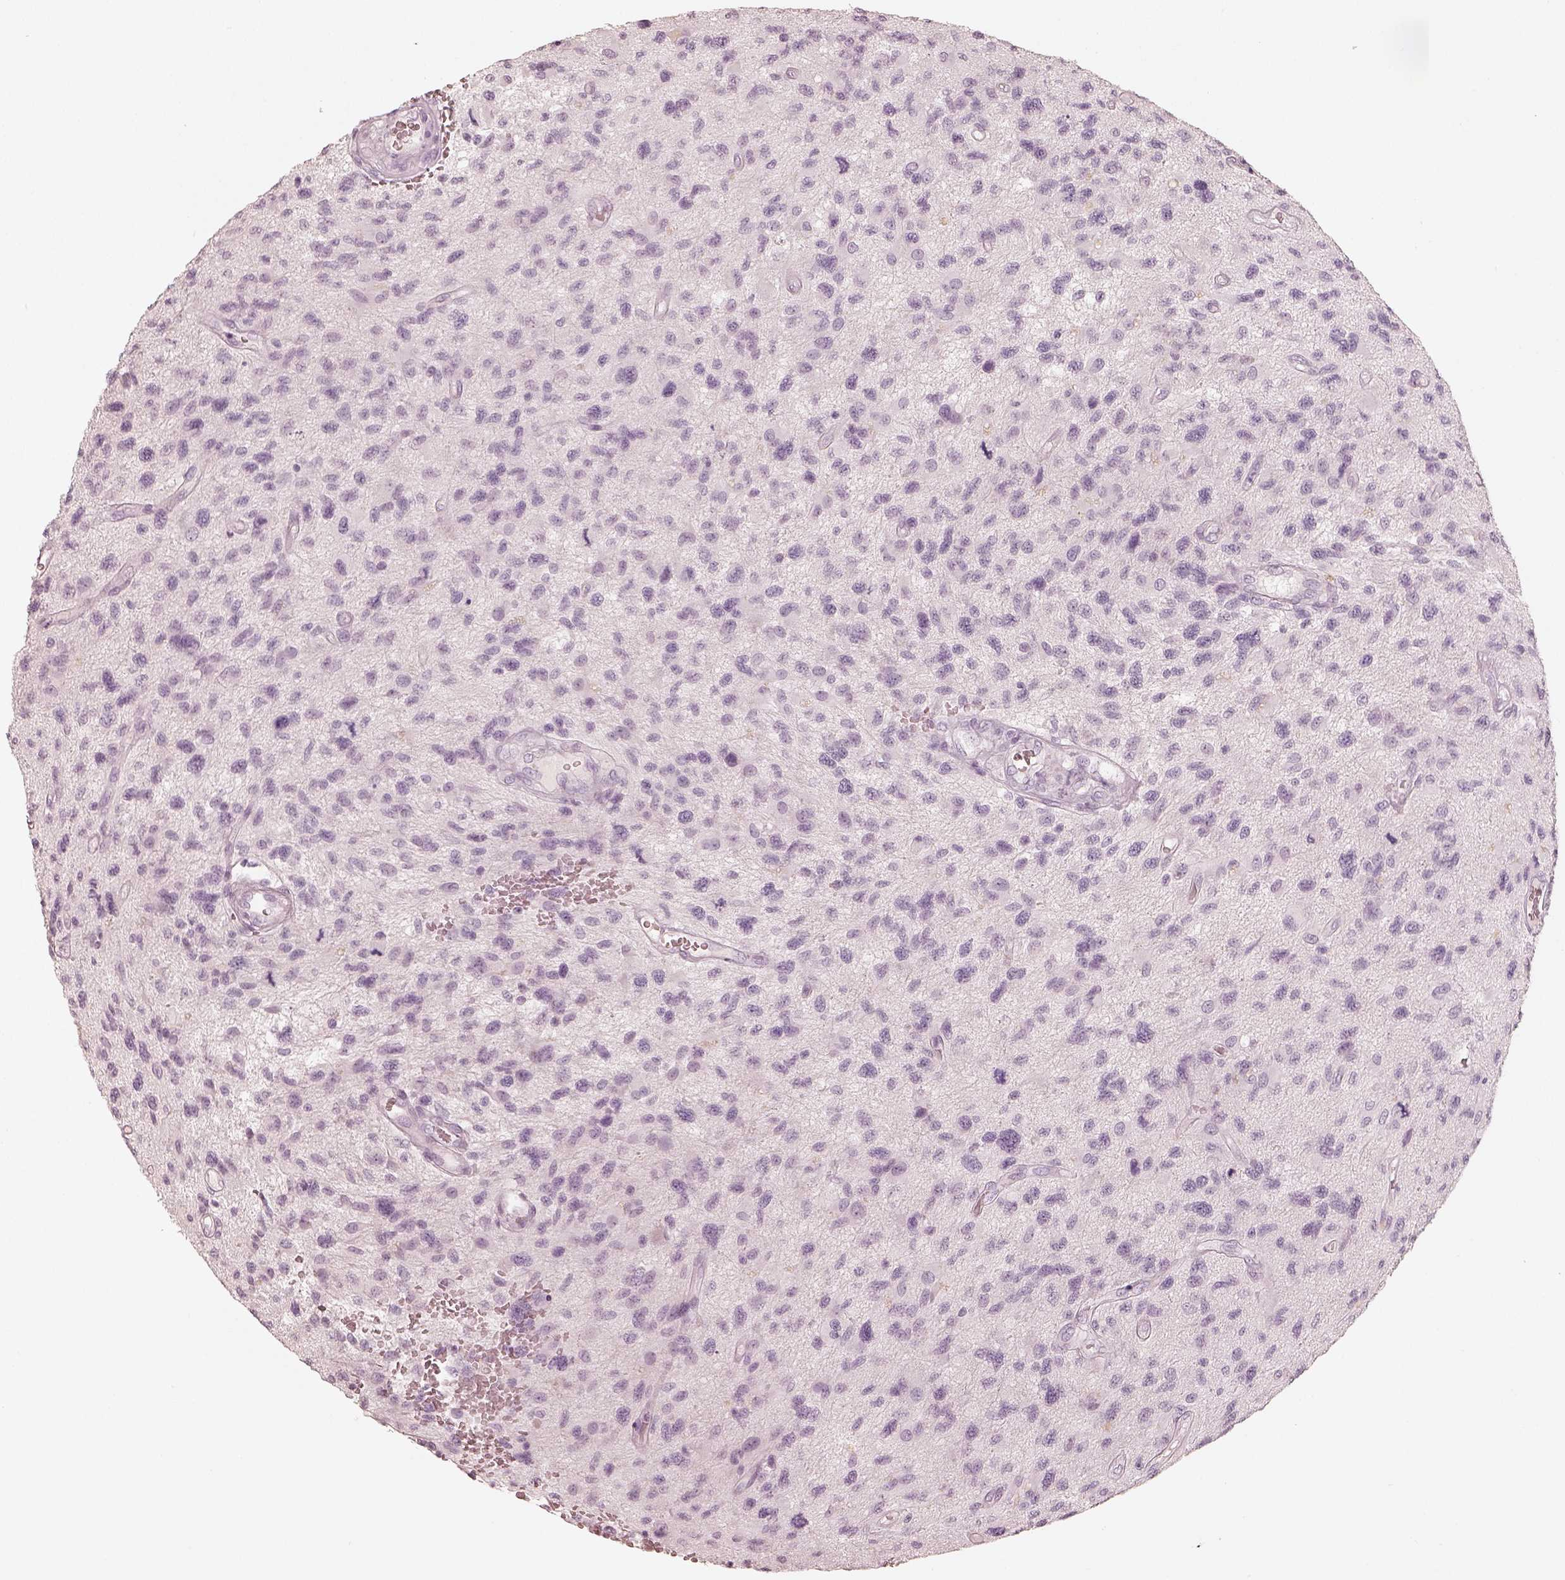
{"staining": {"intensity": "negative", "quantity": "none", "location": "none"}, "tissue": "glioma", "cell_type": "Tumor cells", "image_type": "cancer", "snomed": [{"axis": "morphology", "description": "Glioma, malignant, NOS"}, {"axis": "morphology", "description": "Glioma, malignant, High grade"}, {"axis": "topography", "description": "Brain"}], "caption": "IHC photomicrograph of glioma stained for a protein (brown), which demonstrates no positivity in tumor cells.", "gene": "KRT82", "patient": {"sex": "female", "age": 71}}